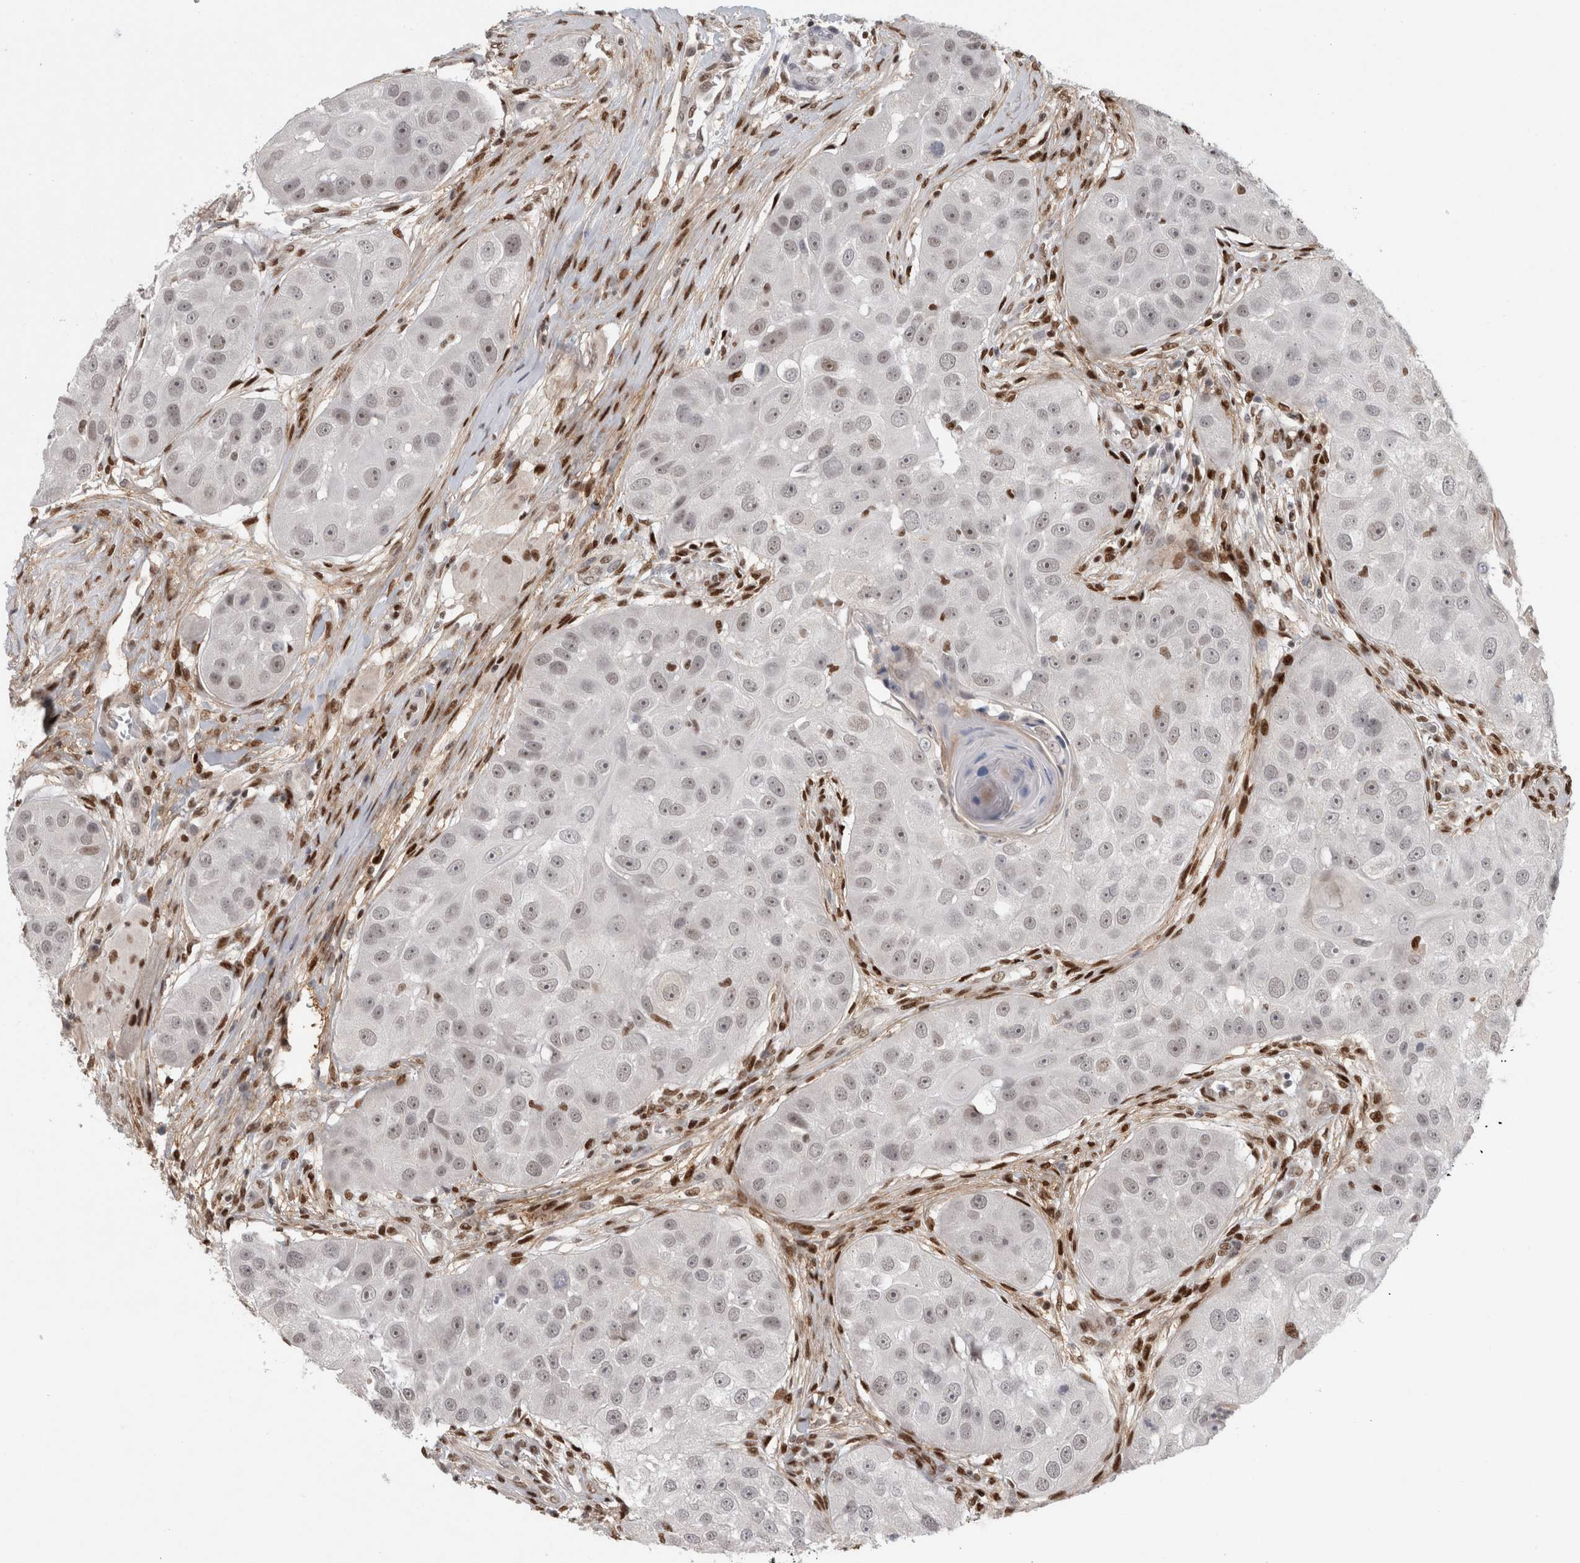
{"staining": {"intensity": "negative", "quantity": "none", "location": "none"}, "tissue": "head and neck cancer", "cell_type": "Tumor cells", "image_type": "cancer", "snomed": [{"axis": "morphology", "description": "Normal tissue, NOS"}, {"axis": "morphology", "description": "Squamous cell carcinoma, NOS"}, {"axis": "topography", "description": "Skeletal muscle"}, {"axis": "topography", "description": "Head-Neck"}], "caption": "There is no significant staining in tumor cells of head and neck cancer (squamous cell carcinoma).", "gene": "SRARP", "patient": {"sex": "male", "age": 51}}